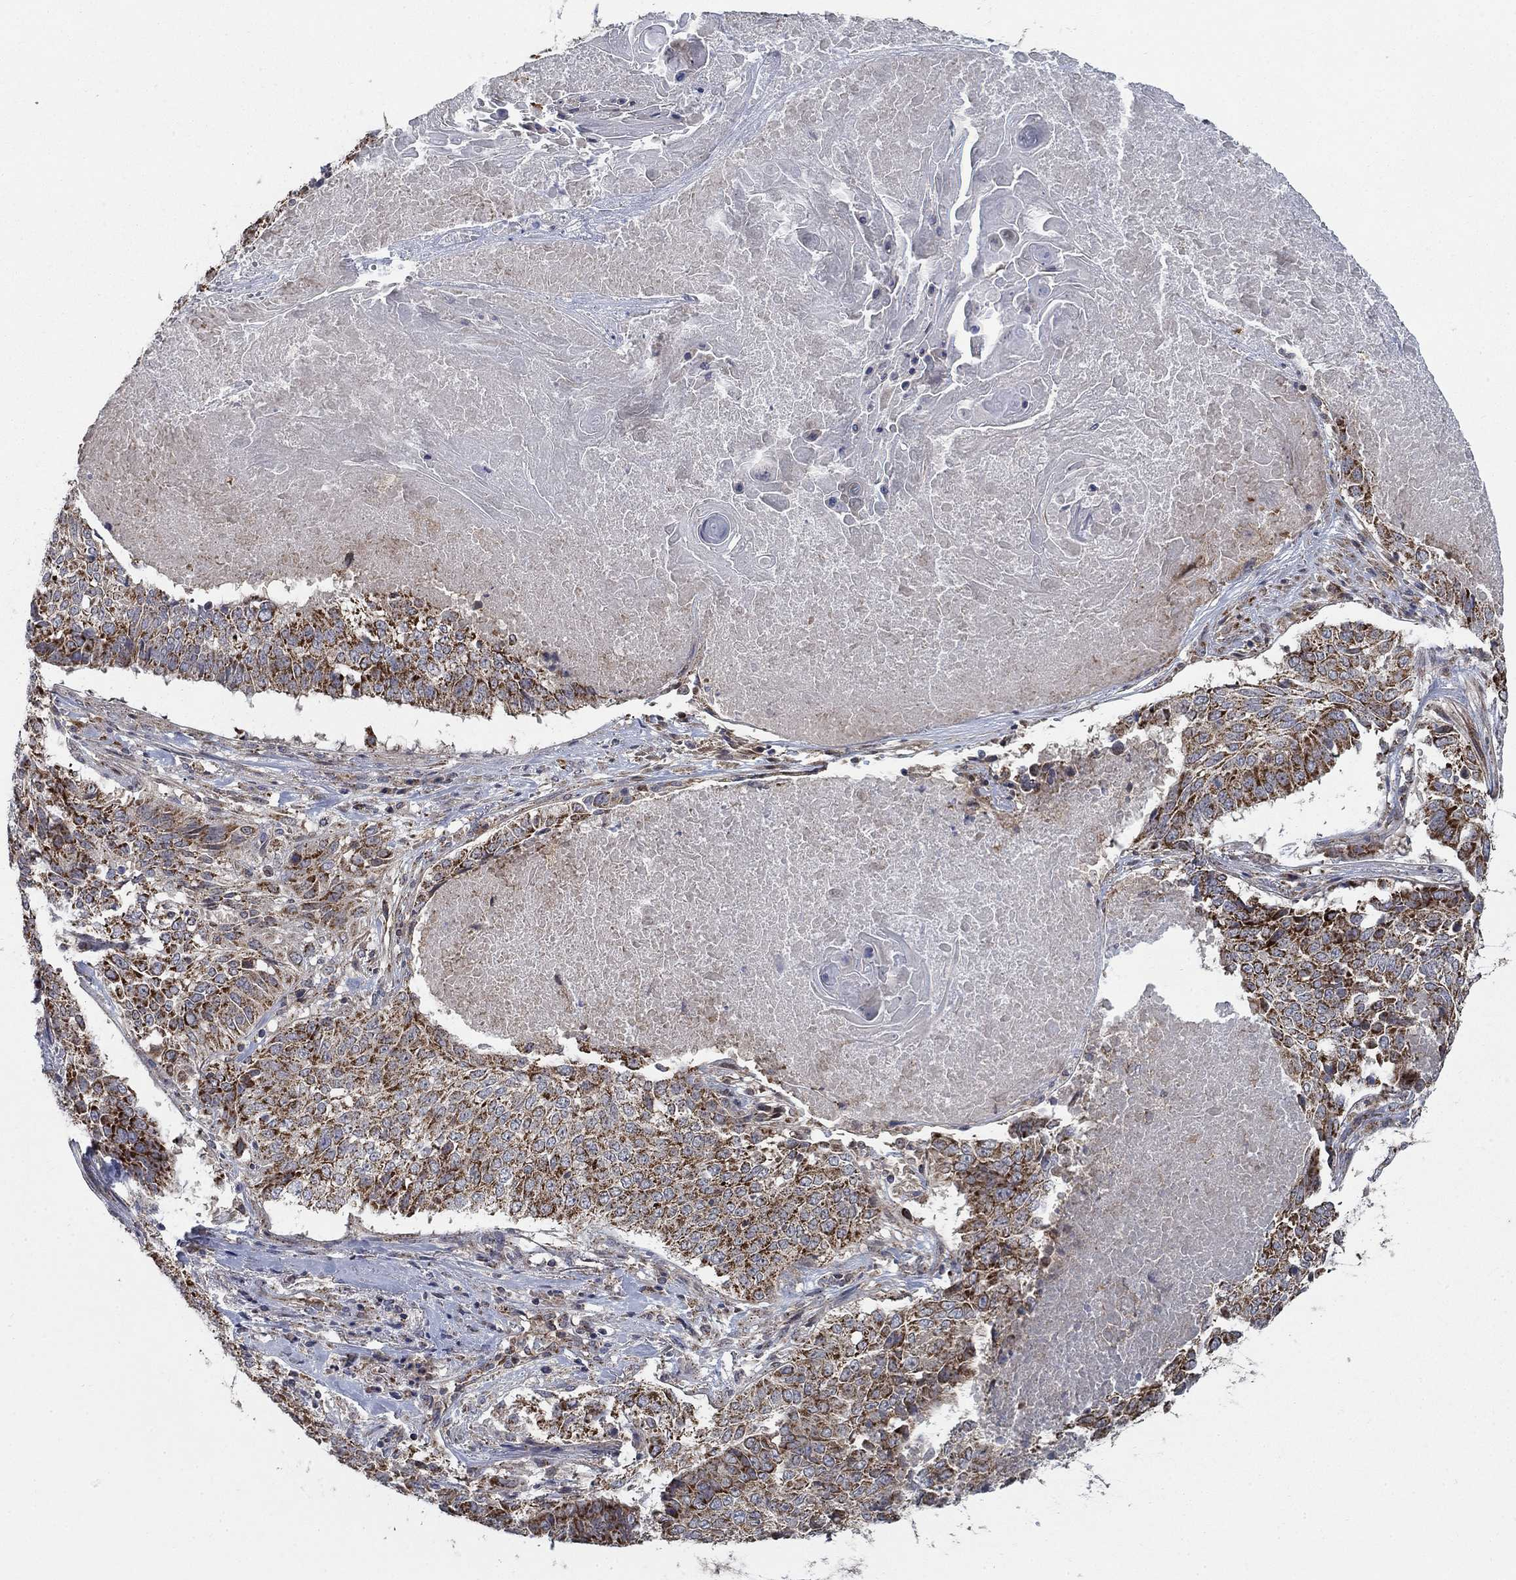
{"staining": {"intensity": "strong", "quantity": "25%-75%", "location": "cytoplasmic/membranous"}, "tissue": "lung cancer", "cell_type": "Tumor cells", "image_type": "cancer", "snomed": [{"axis": "morphology", "description": "Squamous cell carcinoma, NOS"}, {"axis": "topography", "description": "Lung"}], "caption": "Immunohistochemical staining of human squamous cell carcinoma (lung) demonstrates strong cytoplasmic/membranous protein staining in approximately 25%-75% of tumor cells.", "gene": "NME7", "patient": {"sex": "male", "age": 64}}